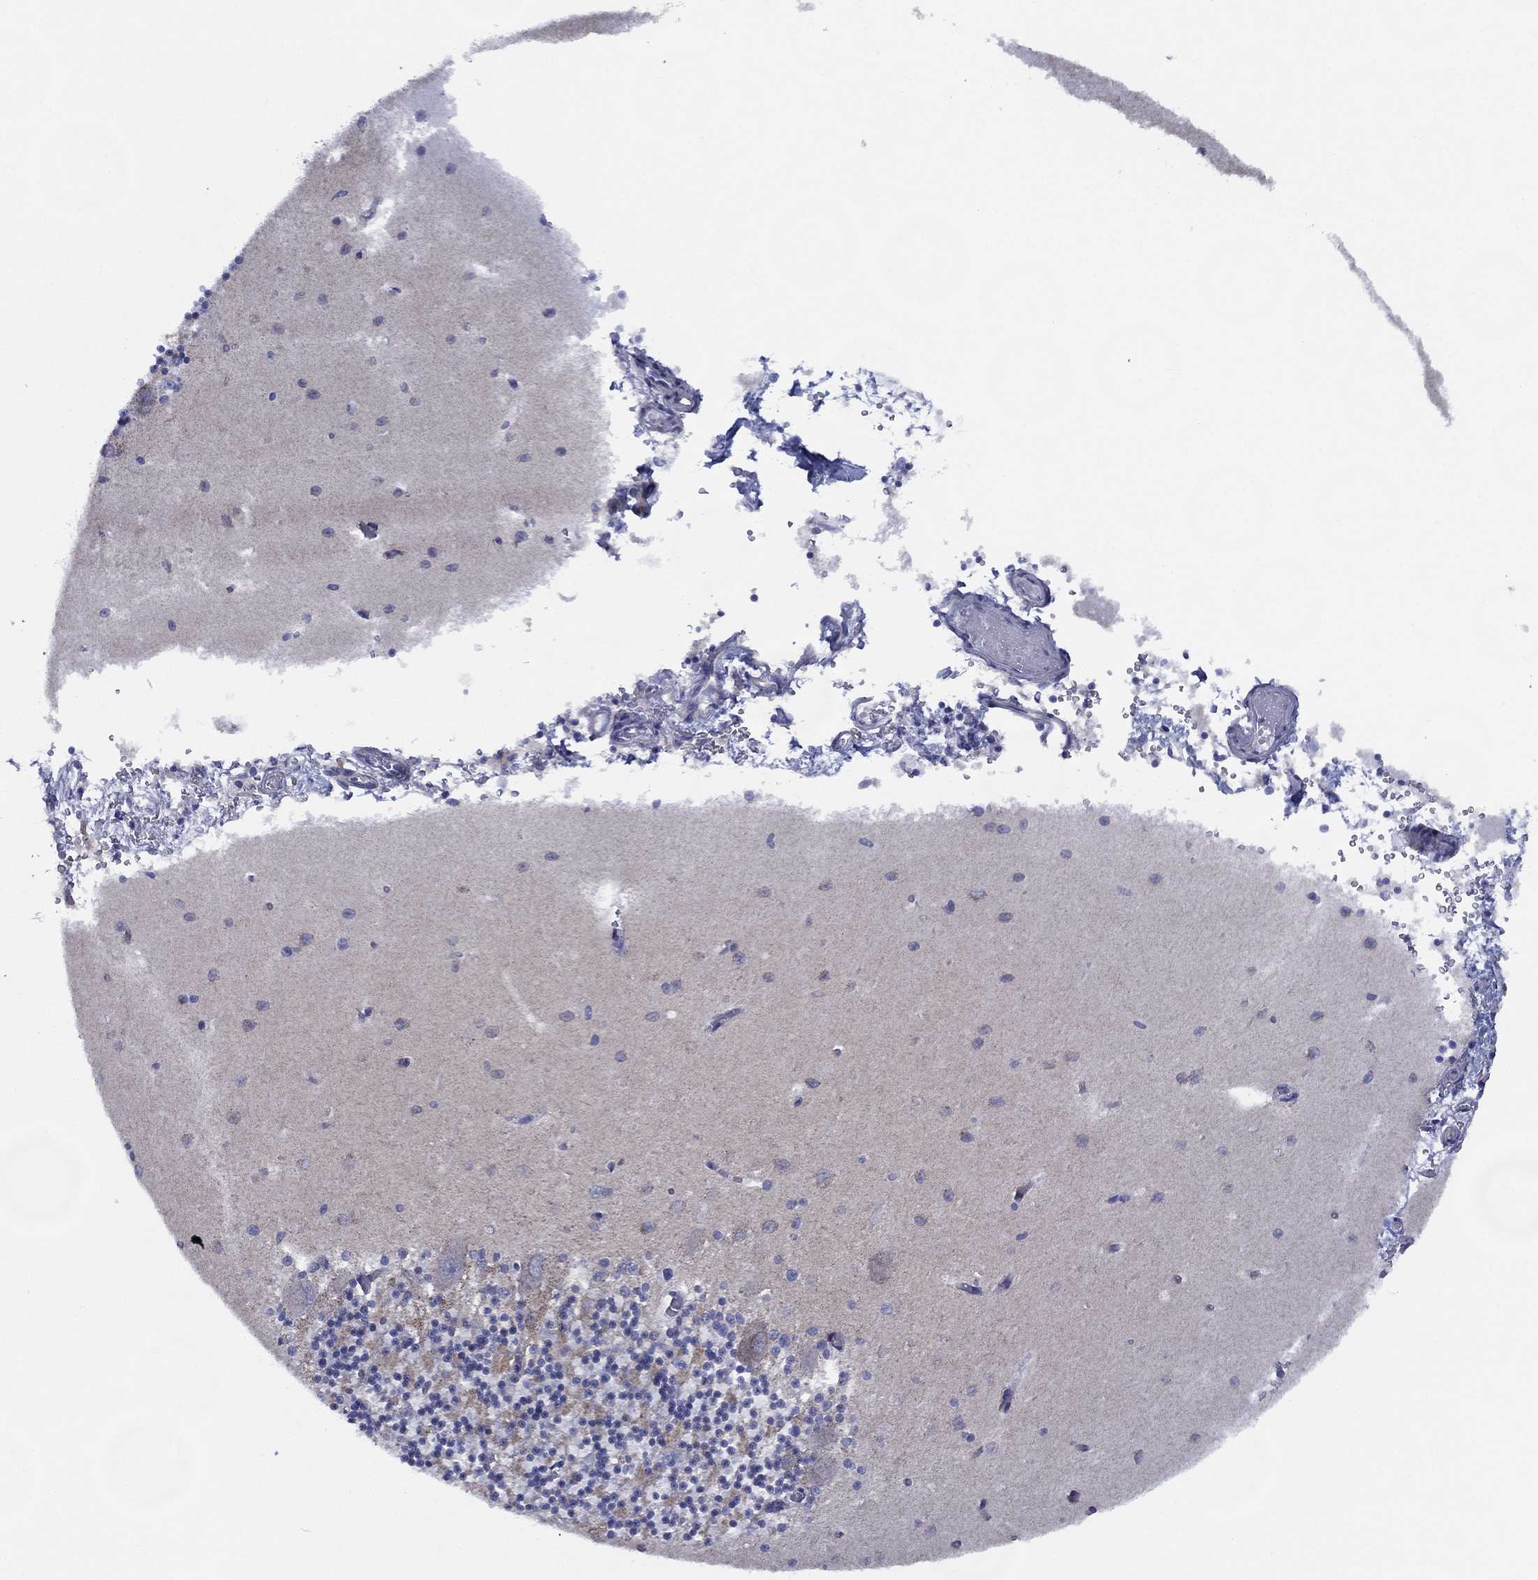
{"staining": {"intensity": "negative", "quantity": "none", "location": "none"}, "tissue": "cerebellum", "cell_type": "Cells in granular layer", "image_type": "normal", "snomed": [{"axis": "morphology", "description": "Normal tissue, NOS"}, {"axis": "topography", "description": "Cerebellum"}], "caption": "IHC micrograph of unremarkable cerebellum: cerebellum stained with DAB (3,3'-diaminobenzidine) exhibits no significant protein expression in cells in granular layer.", "gene": "ZNF223", "patient": {"sex": "female", "age": 64}}